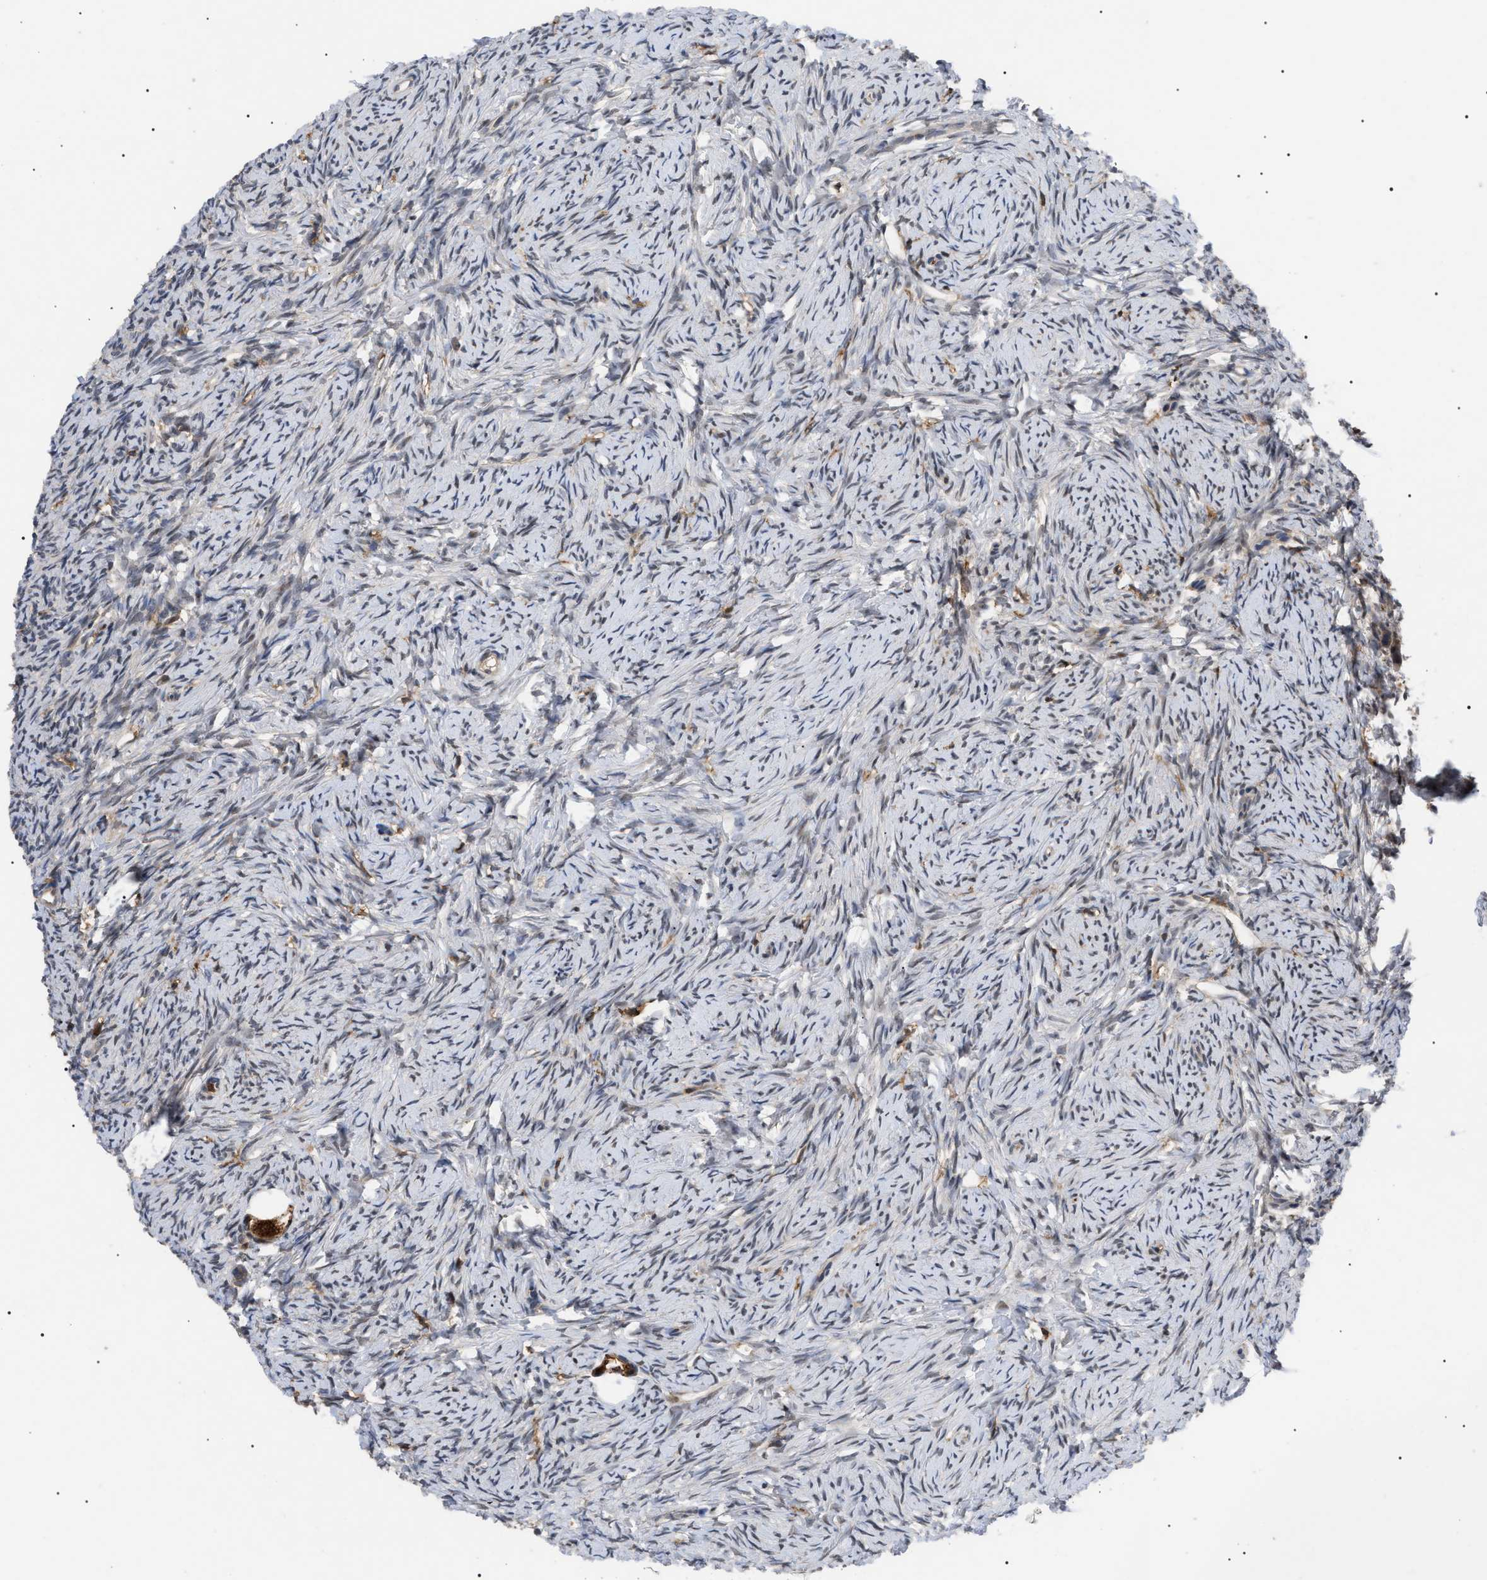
{"staining": {"intensity": "strong", "quantity": ">75%", "location": "cytoplasmic/membranous"}, "tissue": "ovary", "cell_type": "Follicle cells", "image_type": "normal", "snomed": [{"axis": "morphology", "description": "Normal tissue, NOS"}, {"axis": "topography", "description": "Ovary"}], "caption": "This photomicrograph displays IHC staining of benign human ovary, with high strong cytoplasmic/membranous expression in about >75% of follicle cells.", "gene": "CD300A", "patient": {"sex": "female", "age": 33}}